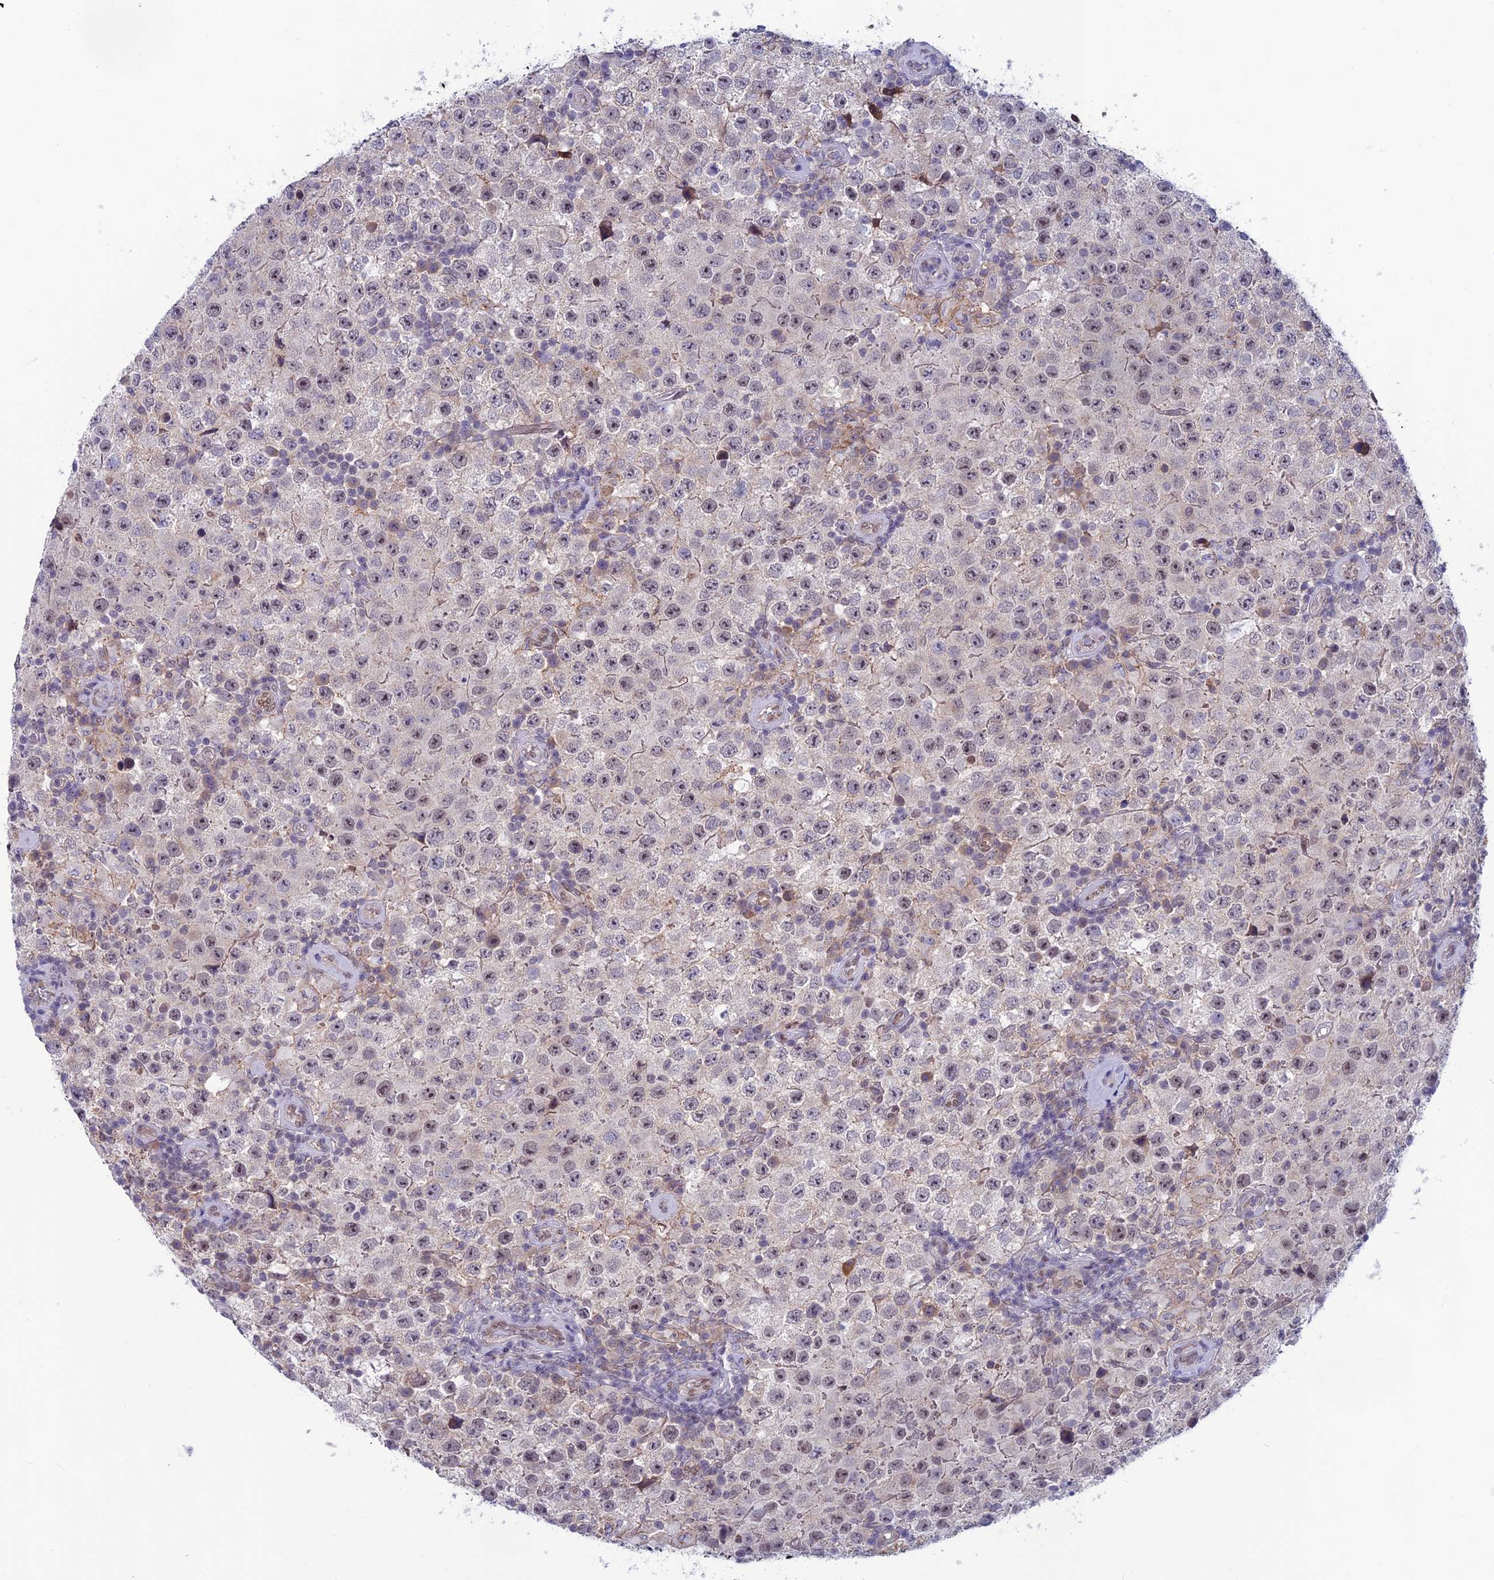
{"staining": {"intensity": "negative", "quantity": "none", "location": "none"}, "tissue": "testis cancer", "cell_type": "Tumor cells", "image_type": "cancer", "snomed": [{"axis": "morphology", "description": "Normal tissue, NOS"}, {"axis": "morphology", "description": "Urothelial carcinoma, High grade"}, {"axis": "morphology", "description": "Seminoma, NOS"}, {"axis": "morphology", "description": "Carcinoma, Embryonal, NOS"}, {"axis": "topography", "description": "Urinary bladder"}, {"axis": "topography", "description": "Testis"}], "caption": "Tumor cells are negative for brown protein staining in testis embryonal carcinoma.", "gene": "FKBPL", "patient": {"sex": "male", "age": 41}}